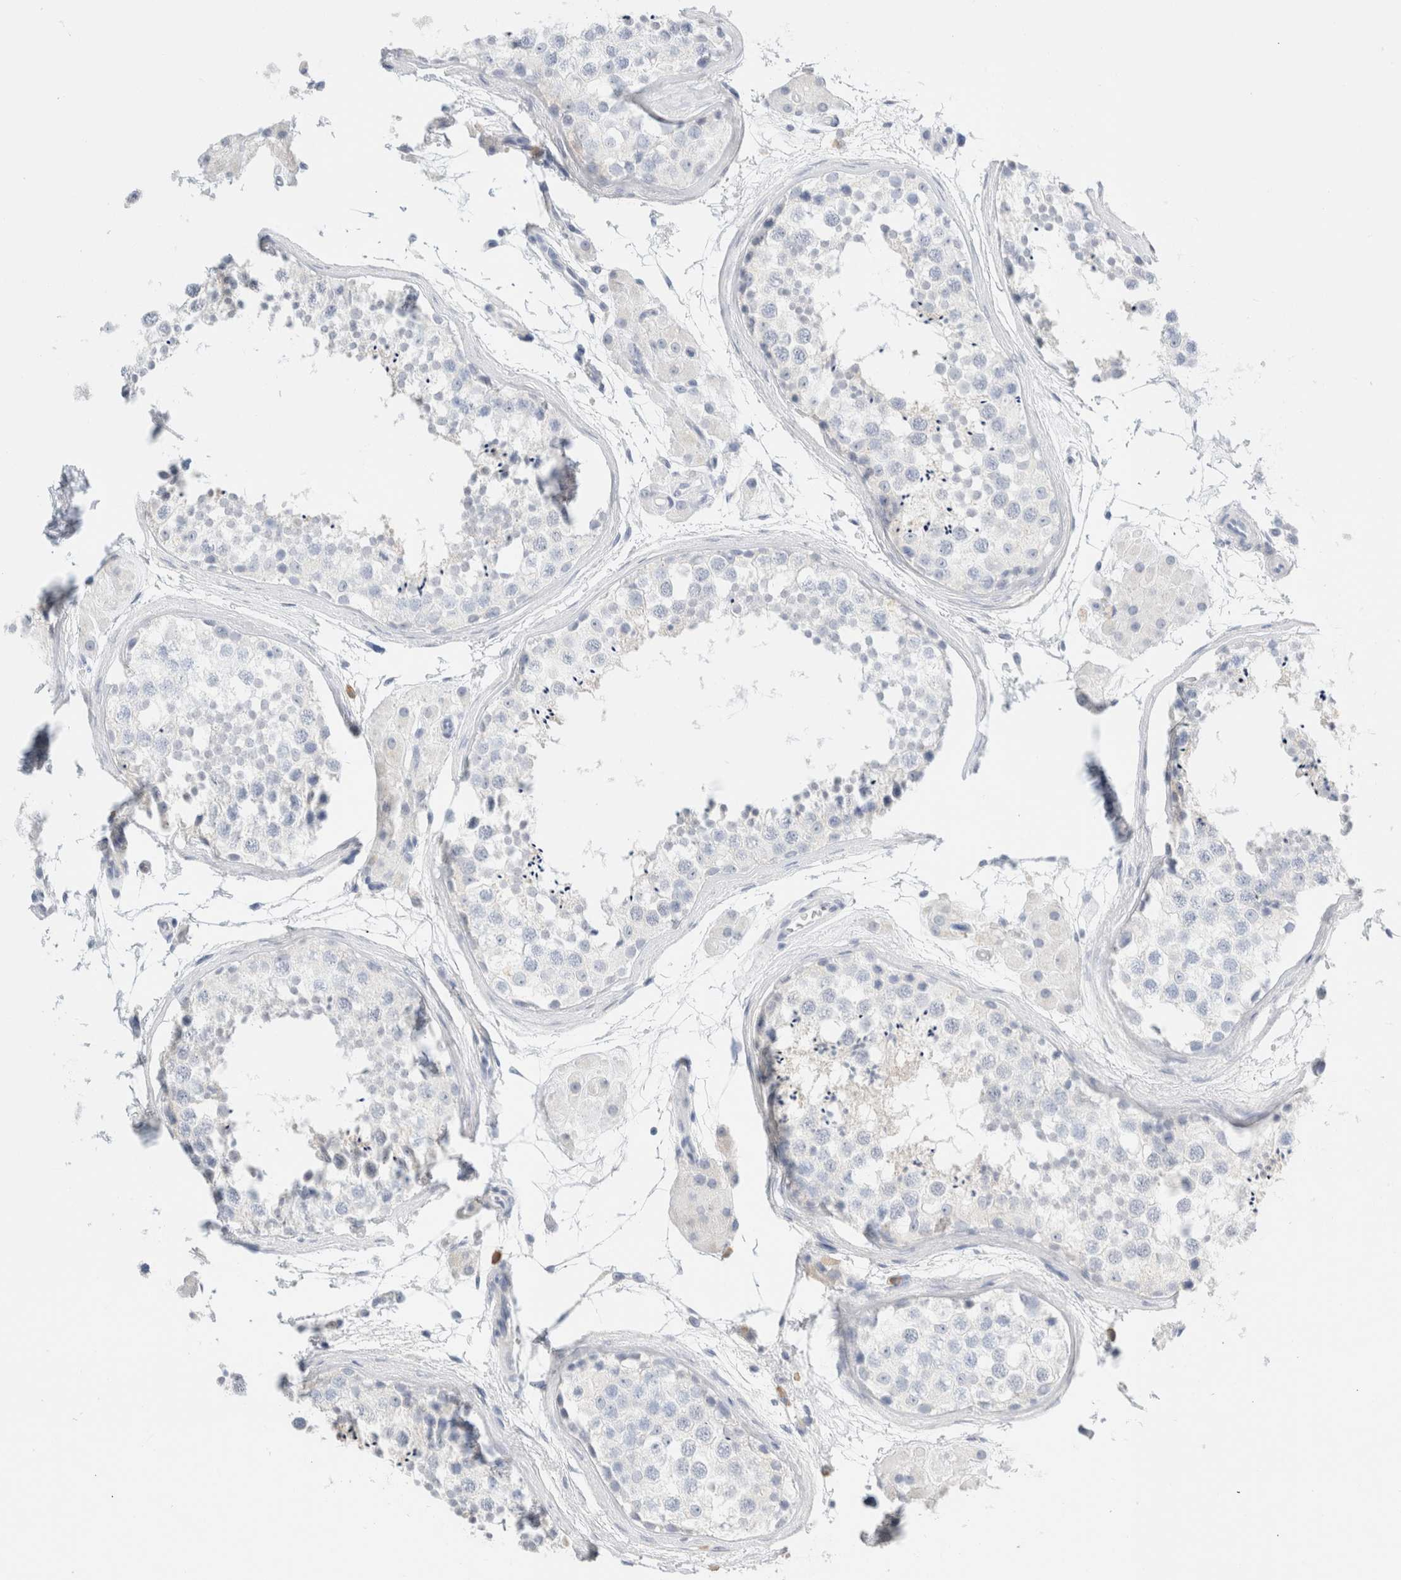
{"staining": {"intensity": "negative", "quantity": "none", "location": "none"}, "tissue": "testis", "cell_type": "Cells in seminiferous ducts", "image_type": "normal", "snomed": [{"axis": "morphology", "description": "Normal tissue, NOS"}, {"axis": "topography", "description": "Testis"}], "caption": "Immunohistochemistry (IHC) micrograph of benign testis stained for a protein (brown), which exhibits no staining in cells in seminiferous ducts.", "gene": "ARG1", "patient": {"sex": "male", "age": 56}}